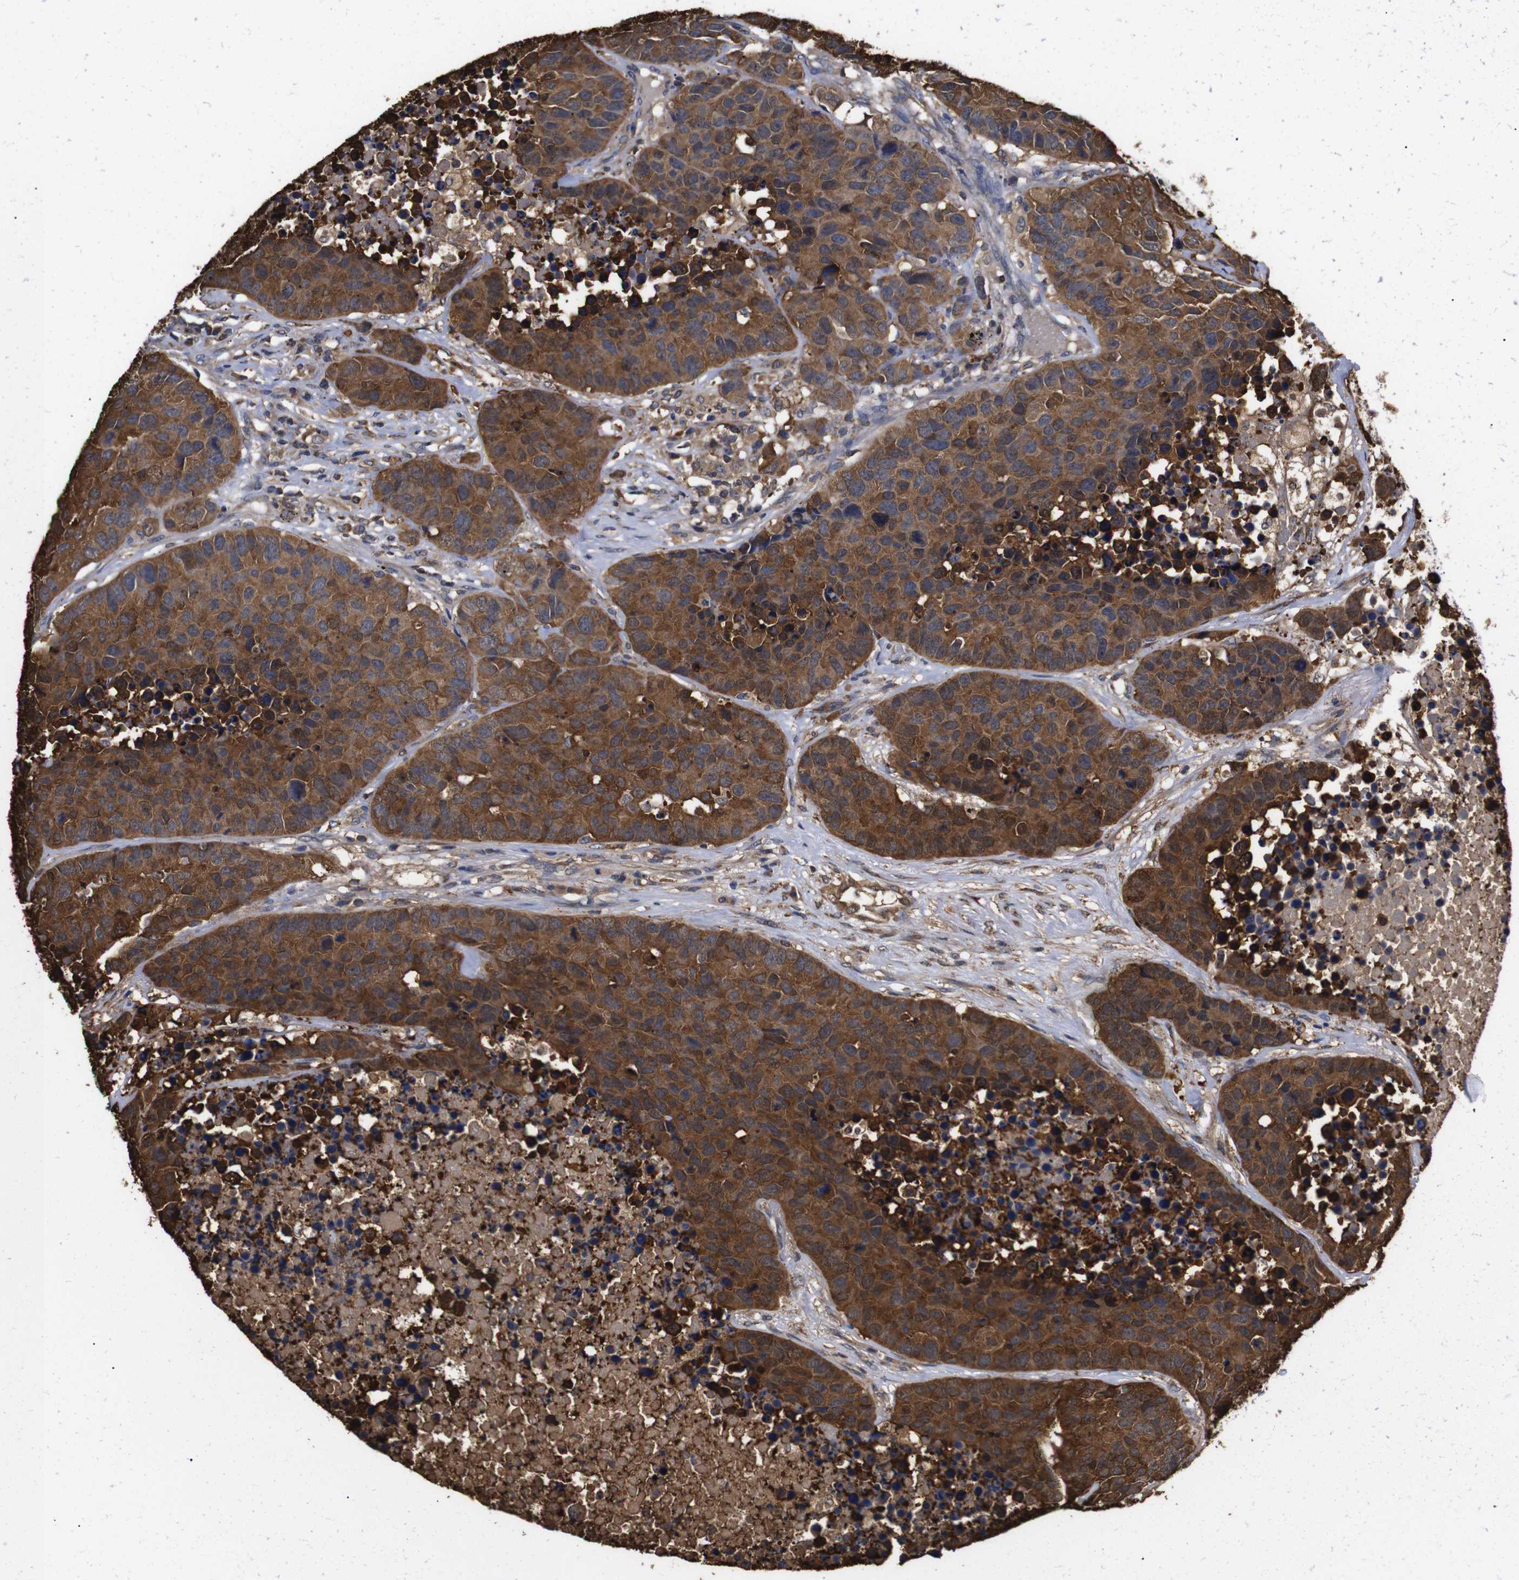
{"staining": {"intensity": "strong", "quantity": ">75%", "location": "cytoplasmic/membranous"}, "tissue": "carcinoid", "cell_type": "Tumor cells", "image_type": "cancer", "snomed": [{"axis": "morphology", "description": "Carcinoid, malignant, NOS"}, {"axis": "topography", "description": "Lung"}], "caption": "Immunohistochemistry (IHC) photomicrograph of carcinoid (malignant) stained for a protein (brown), which shows high levels of strong cytoplasmic/membranous staining in approximately >75% of tumor cells.", "gene": "LRRCC1", "patient": {"sex": "male", "age": 60}}